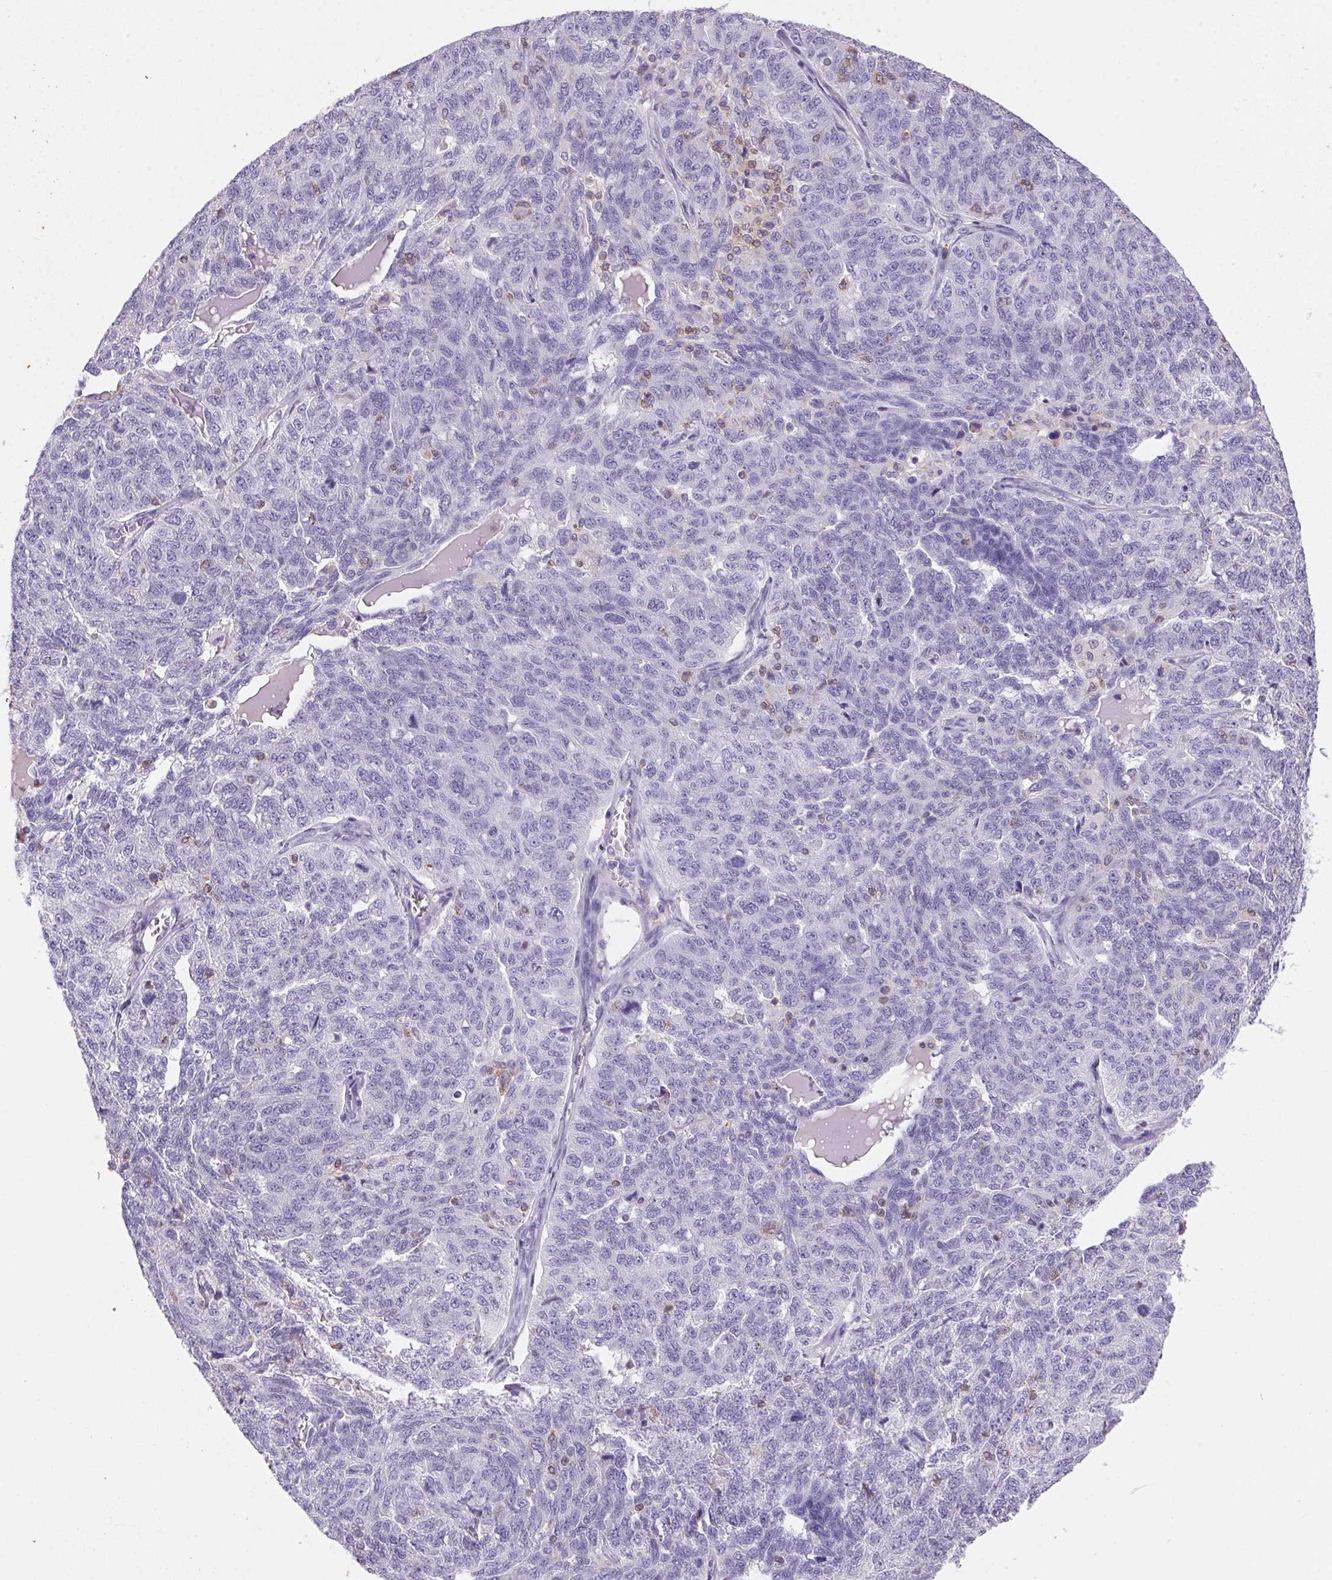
{"staining": {"intensity": "negative", "quantity": "none", "location": "none"}, "tissue": "ovarian cancer", "cell_type": "Tumor cells", "image_type": "cancer", "snomed": [{"axis": "morphology", "description": "Cystadenocarcinoma, serous, NOS"}, {"axis": "topography", "description": "Ovary"}], "caption": "IHC photomicrograph of neoplastic tissue: ovarian serous cystadenocarcinoma stained with DAB (3,3'-diaminobenzidine) demonstrates no significant protein positivity in tumor cells.", "gene": "S100A2", "patient": {"sex": "female", "age": 71}}